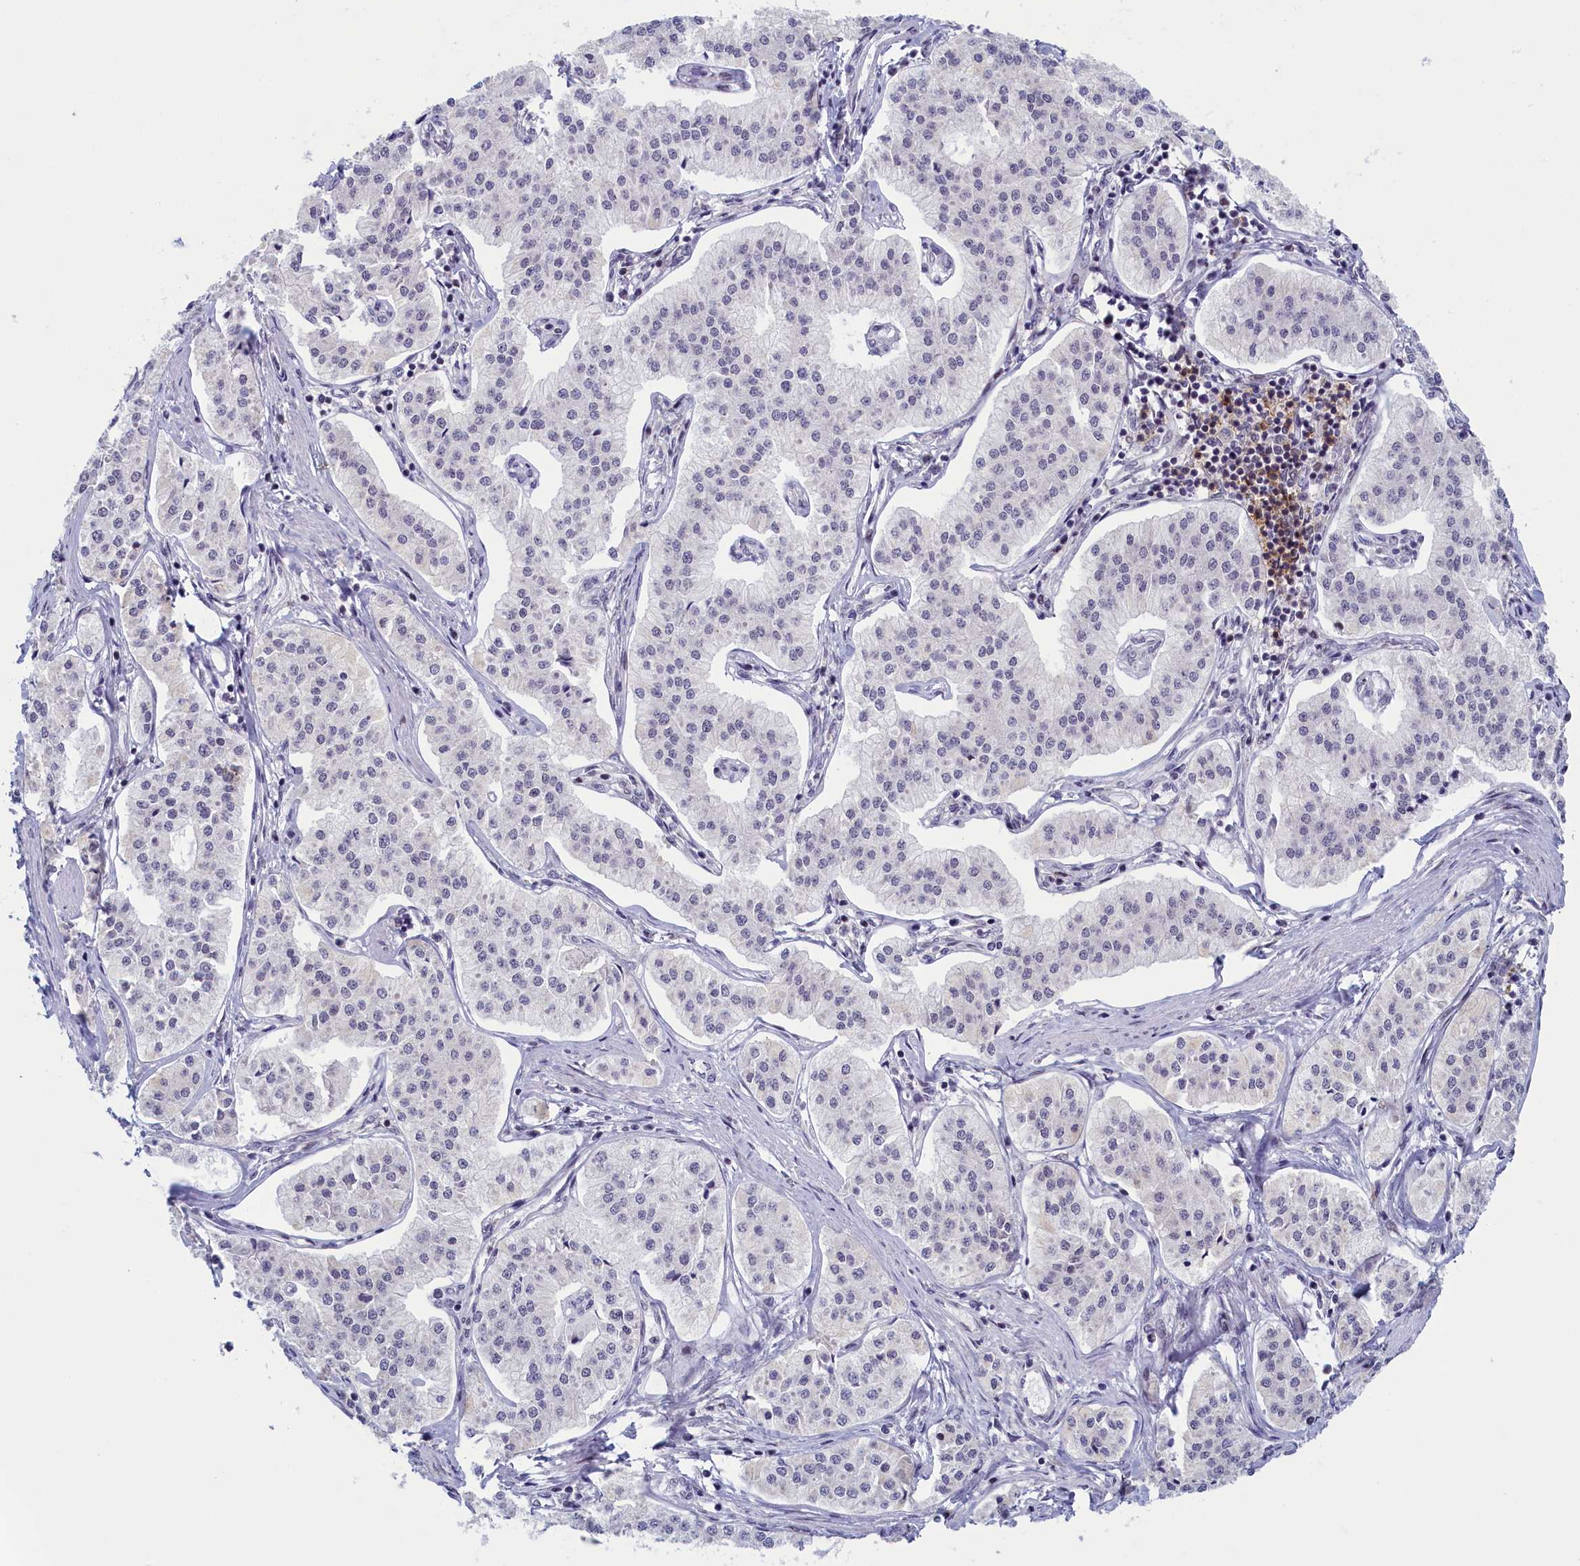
{"staining": {"intensity": "negative", "quantity": "none", "location": "none"}, "tissue": "pancreatic cancer", "cell_type": "Tumor cells", "image_type": "cancer", "snomed": [{"axis": "morphology", "description": "Adenocarcinoma, NOS"}, {"axis": "topography", "description": "Pancreas"}], "caption": "Tumor cells are negative for protein expression in human pancreatic adenocarcinoma.", "gene": "ATF7IP2", "patient": {"sex": "female", "age": 50}}